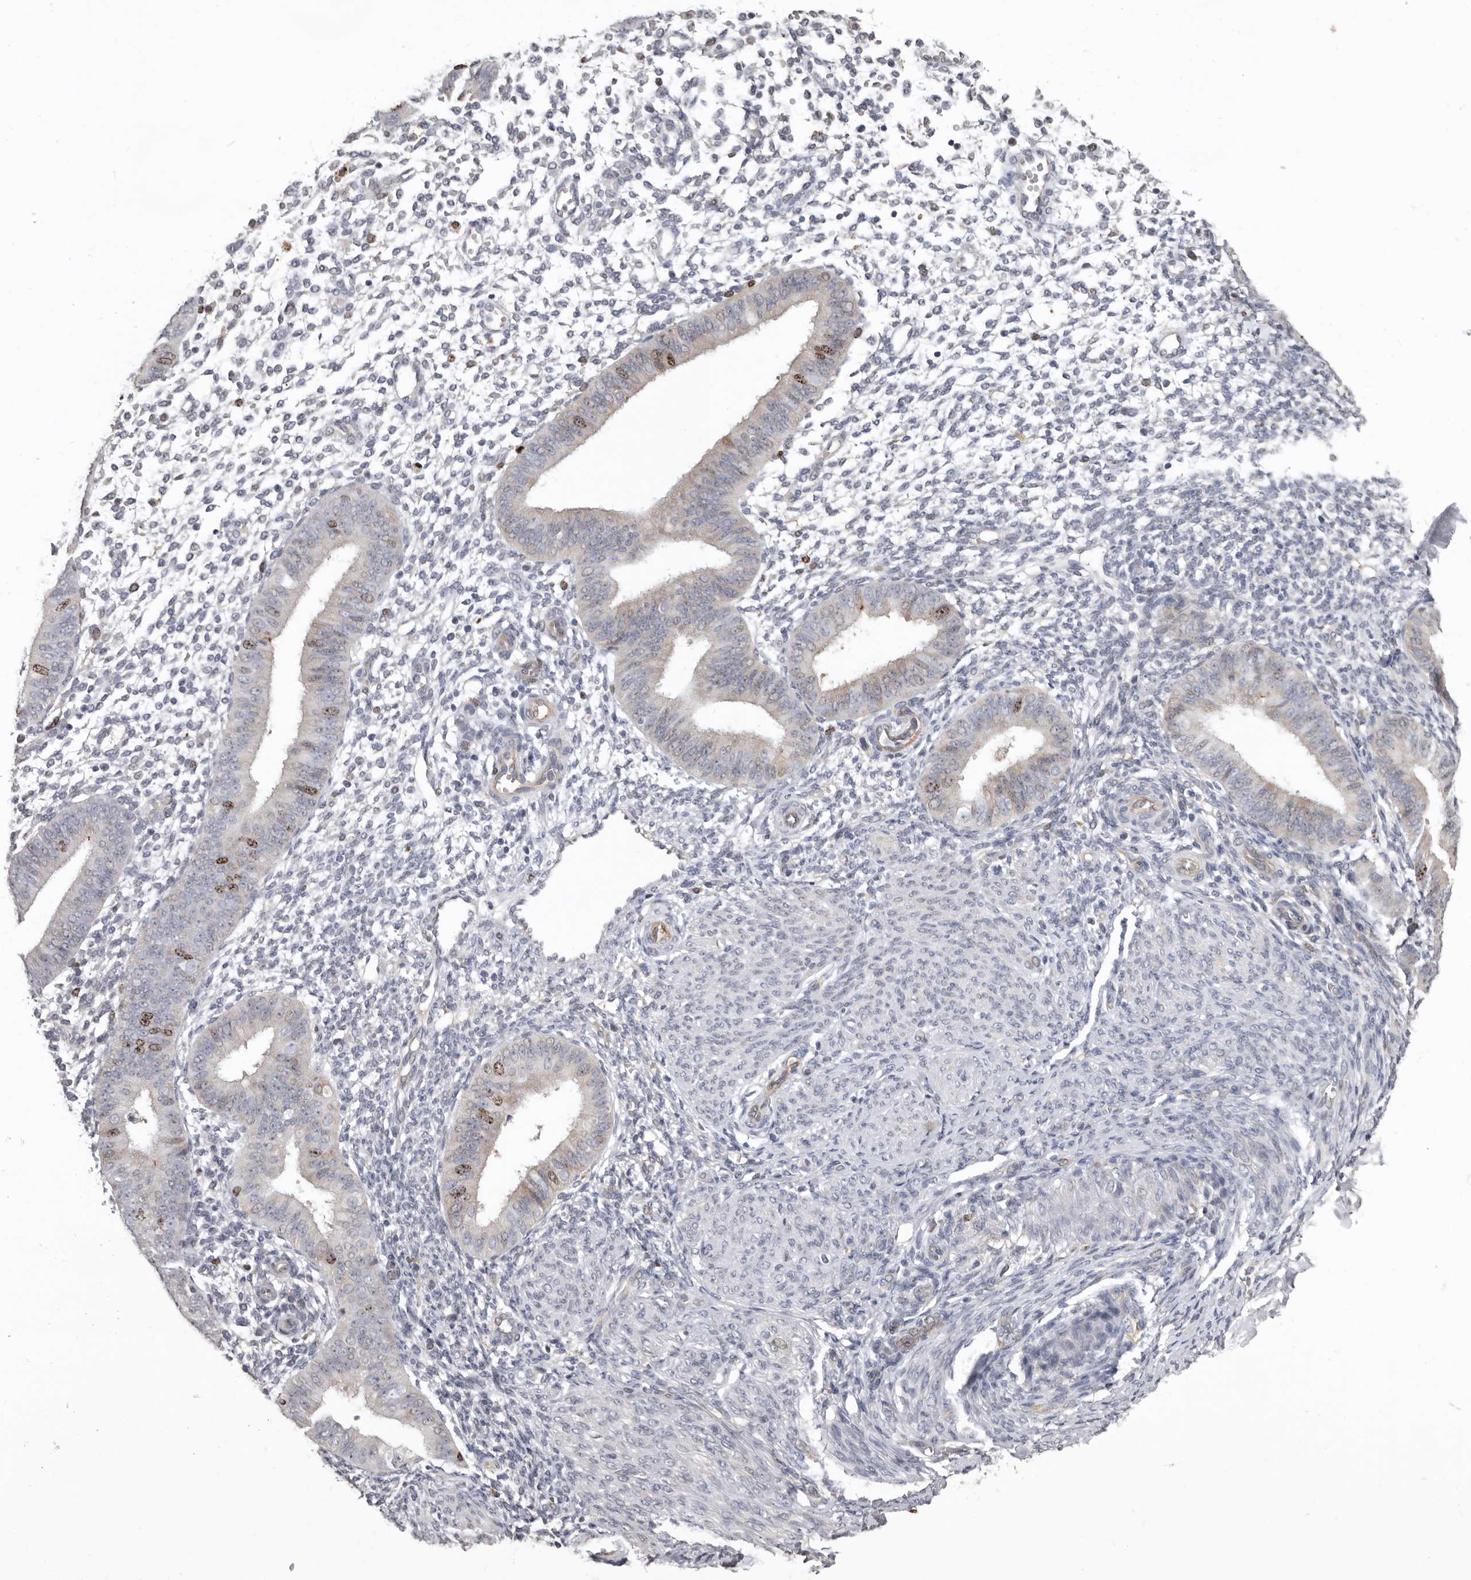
{"staining": {"intensity": "negative", "quantity": "none", "location": "none"}, "tissue": "endometrium", "cell_type": "Cells in endometrial stroma", "image_type": "normal", "snomed": [{"axis": "morphology", "description": "Normal tissue, NOS"}, {"axis": "topography", "description": "Uterus"}, {"axis": "topography", "description": "Endometrium"}], "caption": "A photomicrograph of human endometrium is negative for staining in cells in endometrial stroma. Nuclei are stained in blue.", "gene": "CDCA8", "patient": {"sex": "female", "age": 48}}